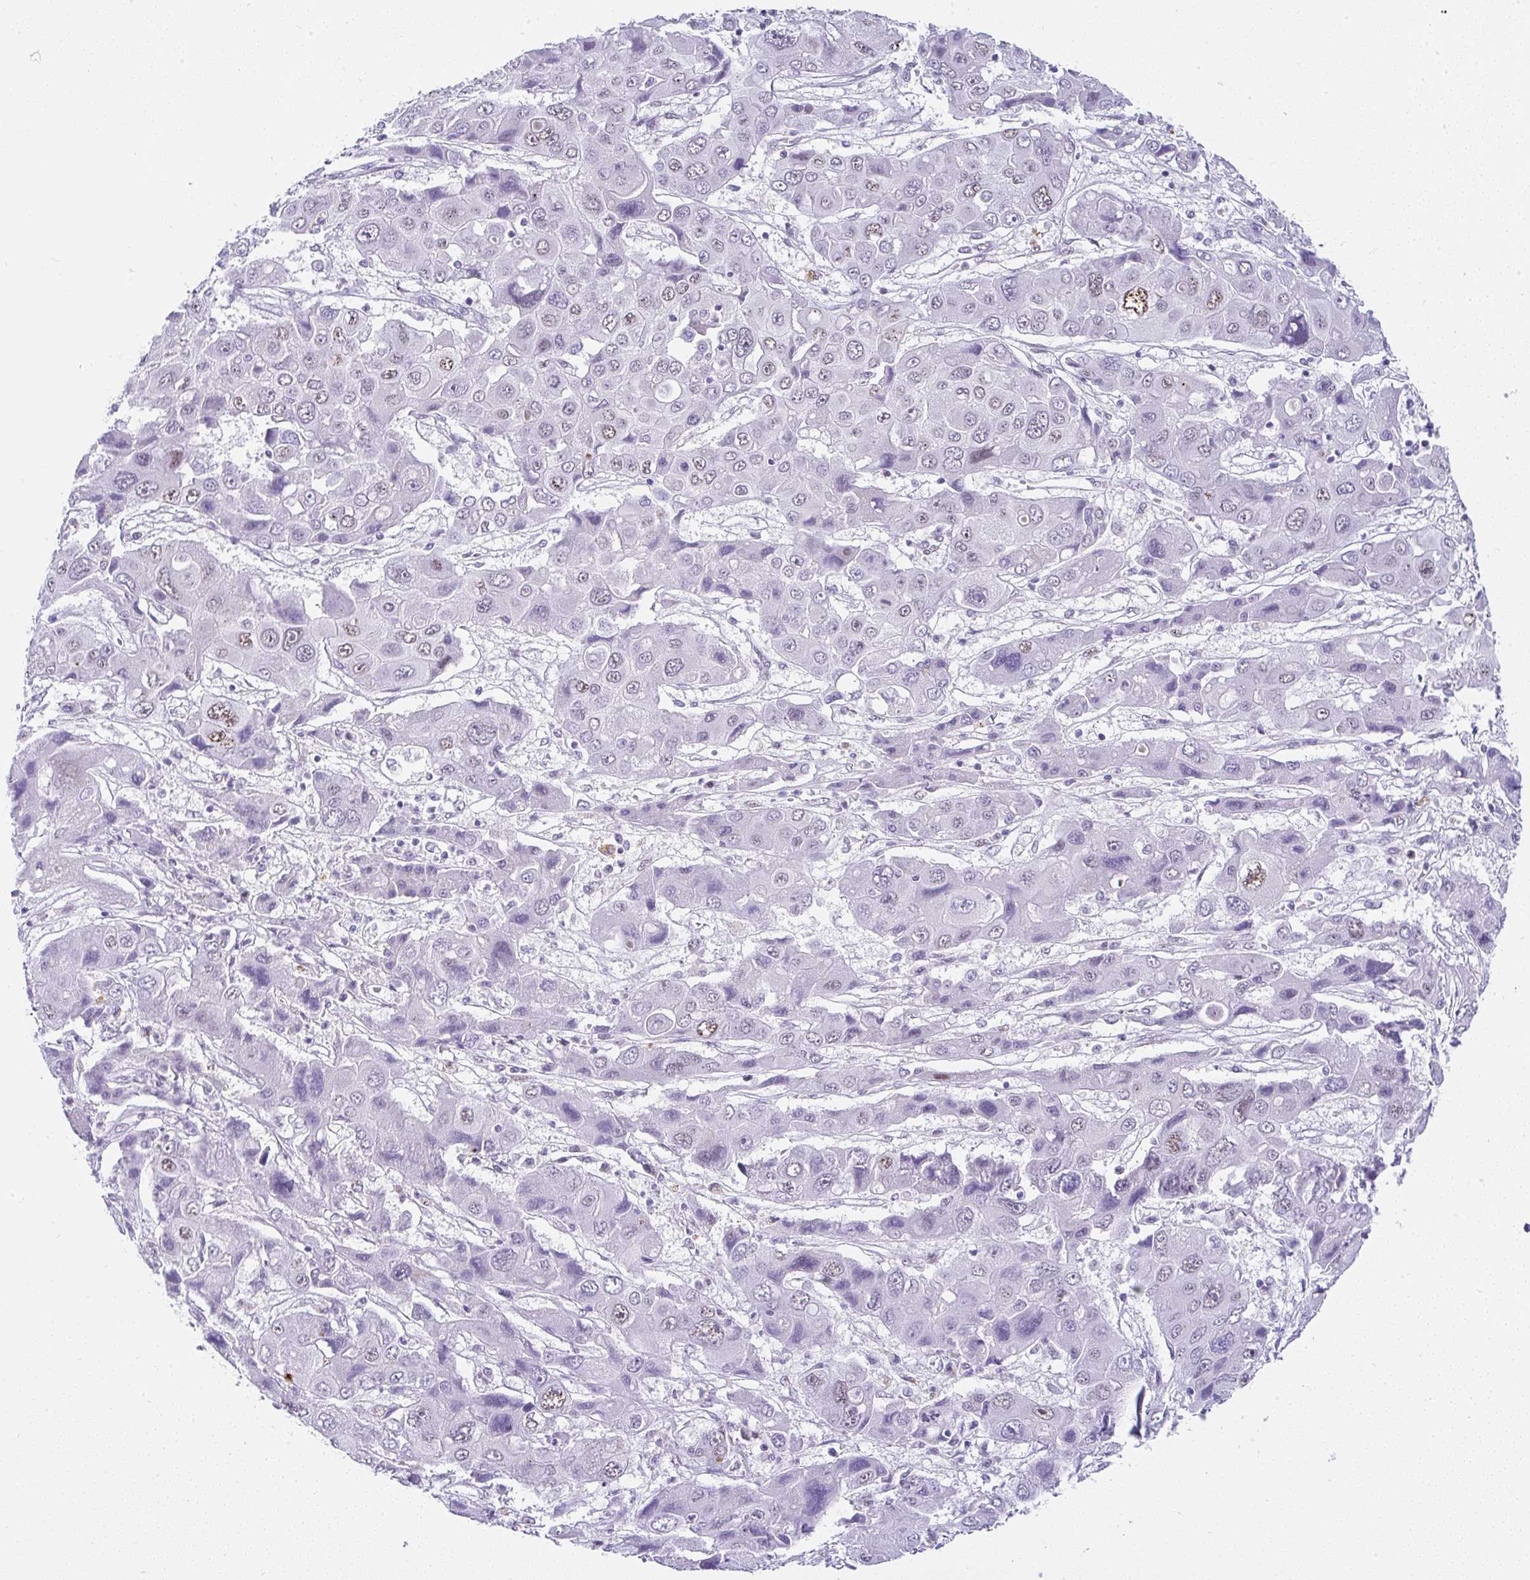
{"staining": {"intensity": "moderate", "quantity": "<25%", "location": "nuclear"}, "tissue": "liver cancer", "cell_type": "Tumor cells", "image_type": "cancer", "snomed": [{"axis": "morphology", "description": "Cholangiocarcinoma"}, {"axis": "topography", "description": "Liver"}], "caption": "A photomicrograph showing moderate nuclear positivity in approximately <25% of tumor cells in liver cholangiocarcinoma, as visualized by brown immunohistochemical staining.", "gene": "NR1D2", "patient": {"sex": "male", "age": 67}}